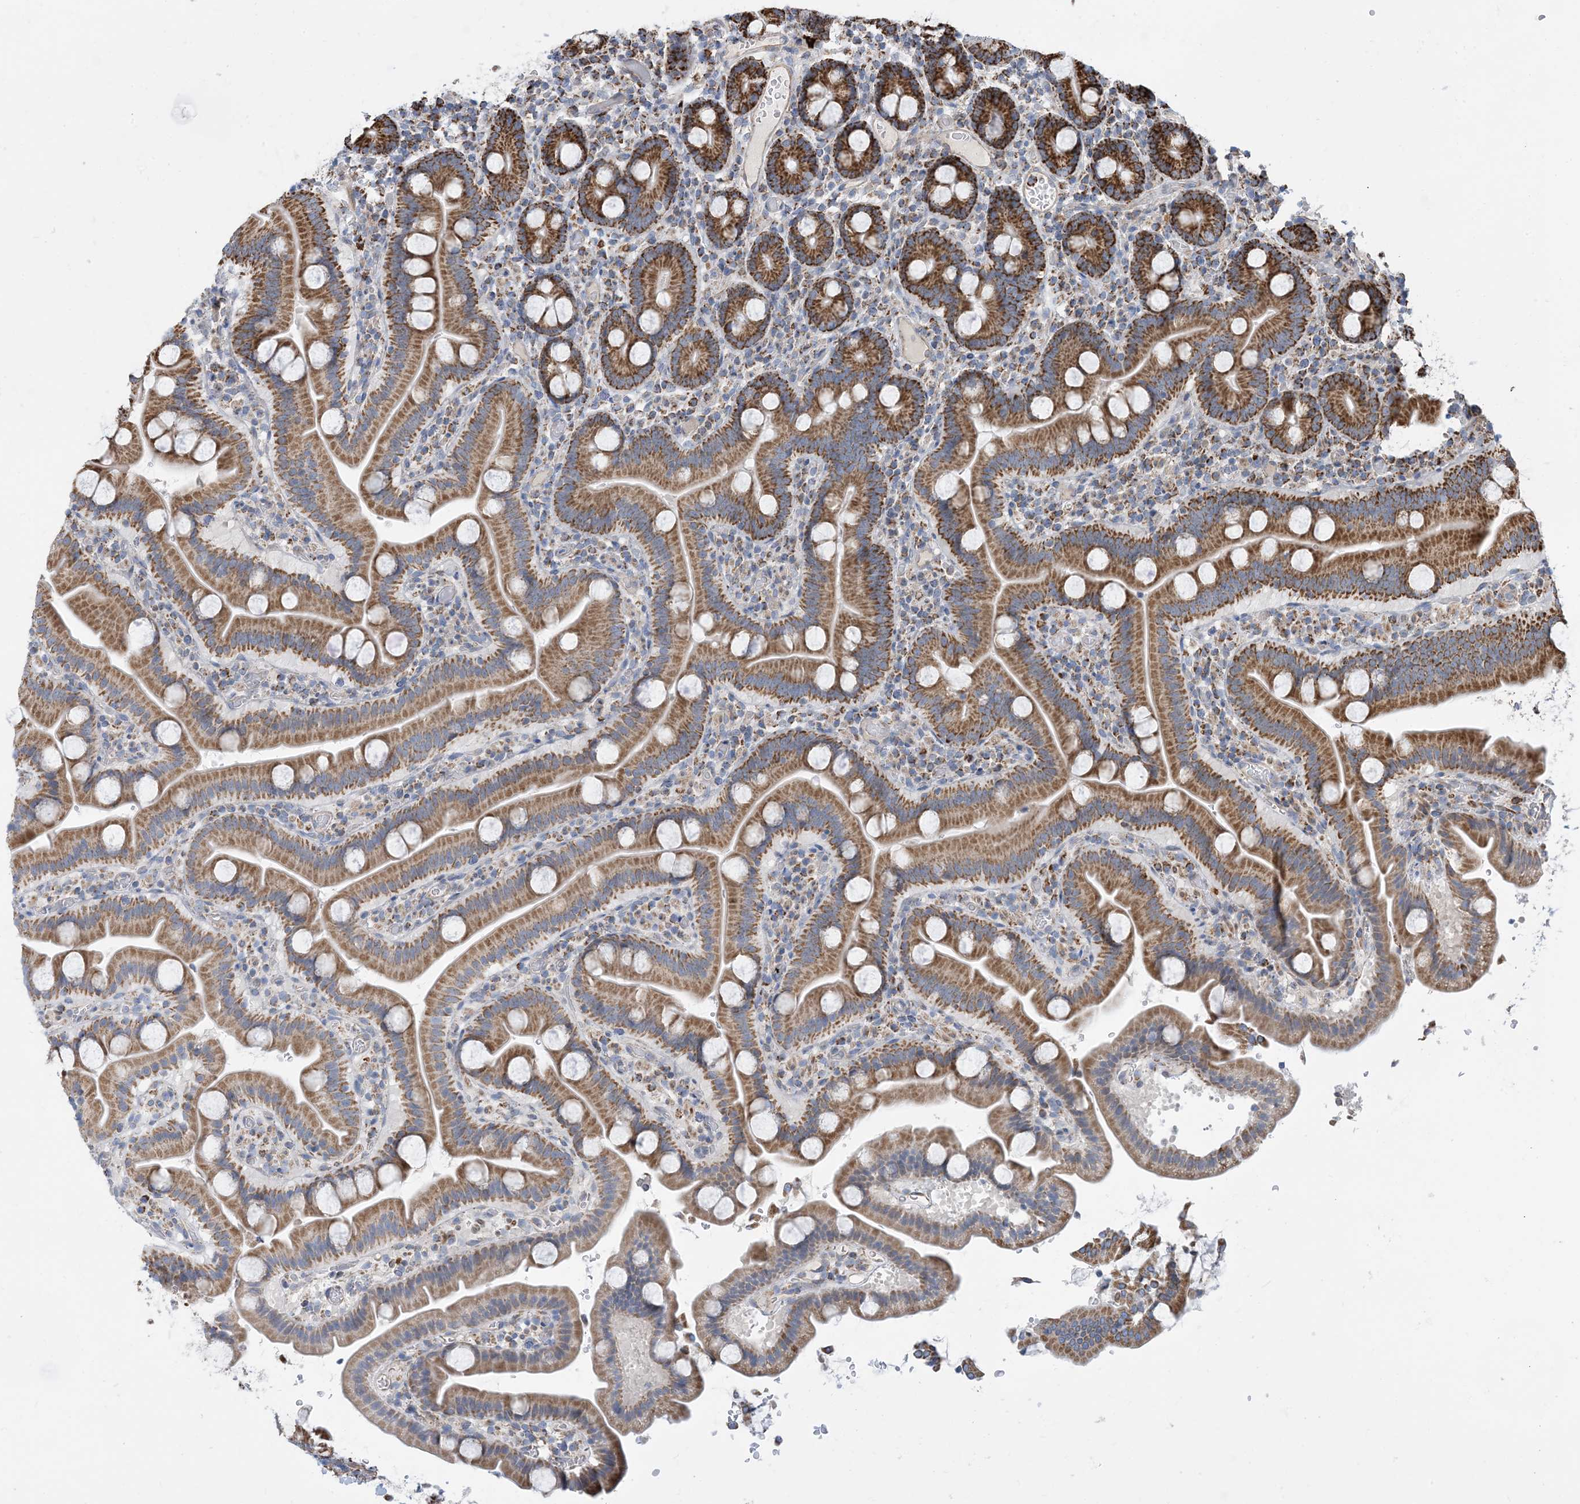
{"staining": {"intensity": "moderate", "quantity": ">75%", "location": "cytoplasmic/membranous"}, "tissue": "duodenum", "cell_type": "Glandular cells", "image_type": "normal", "snomed": [{"axis": "morphology", "description": "Normal tissue, NOS"}, {"axis": "topography", "description": "Duodenum"}], "caption": "This histopathology image reveals unremarkable duodenum stained with immunohistochemistry (IHC) to label a protein in brown. The cytoplasmic/membranous of glandular cells show moderate positivity for the protein. Nuclei are counter-stained blue.", "gene": "PCDHGA1", "patient": {"sex": "male", "age": 55}}